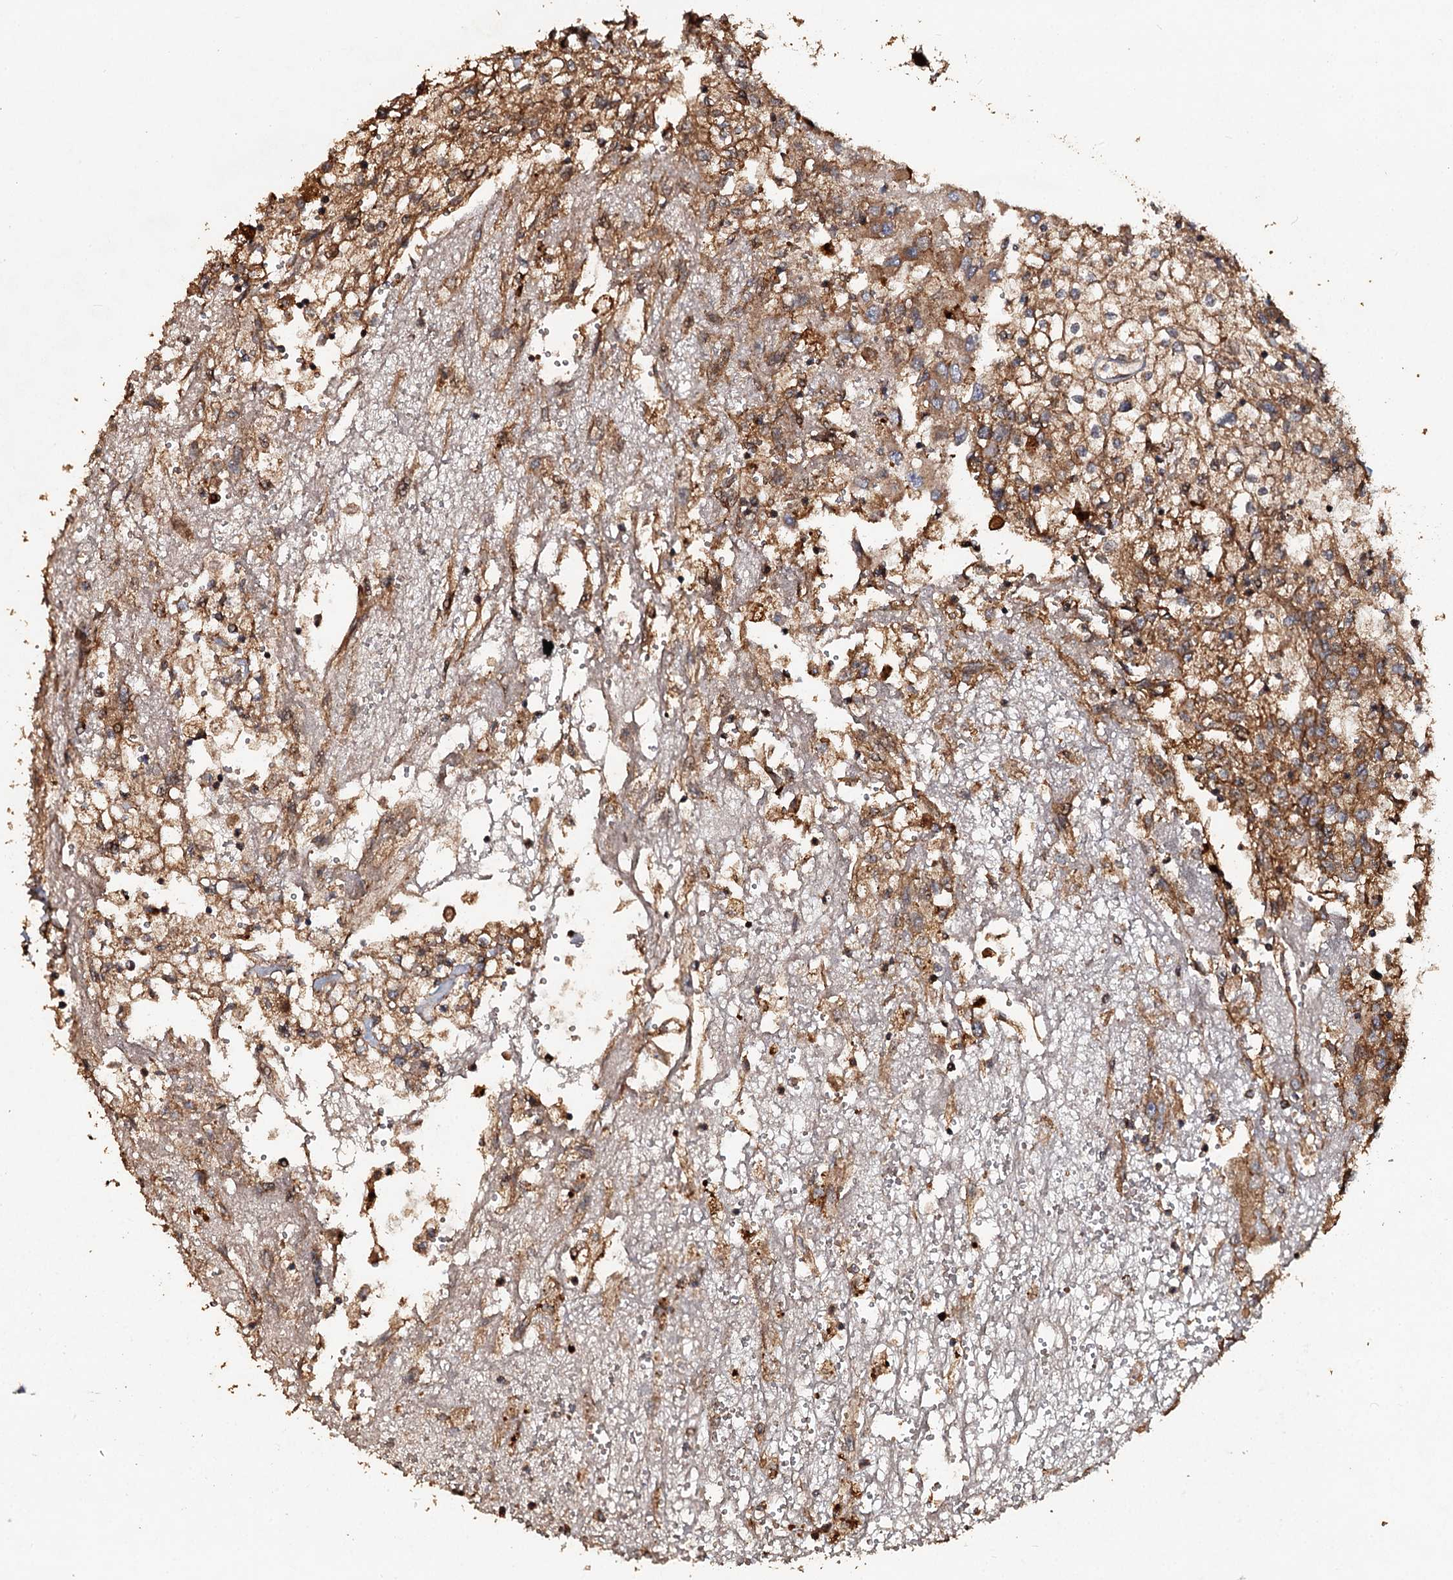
{"staining": {"intensity": "moderate", "quantity": ">75%", "location": "cytoplasmic/membranous"}, "tissue": "renal cancer", "cell_type": "Tumor cells", "image_type": "cancer", "snomed": [{"axis": "morphology", "description": "Adenocarcinoma, NOS"}, {"axis": "topography", "description": "Kidney"}], "caption": "About >75% of tumor cells in human renal cancer display moderate cytoplasmic/membranous protein positivity as visualized by brown immunohistochemical staining.", "gene": "NOTCH2NLA", "patient": {"sex": "female", "age": 52}}